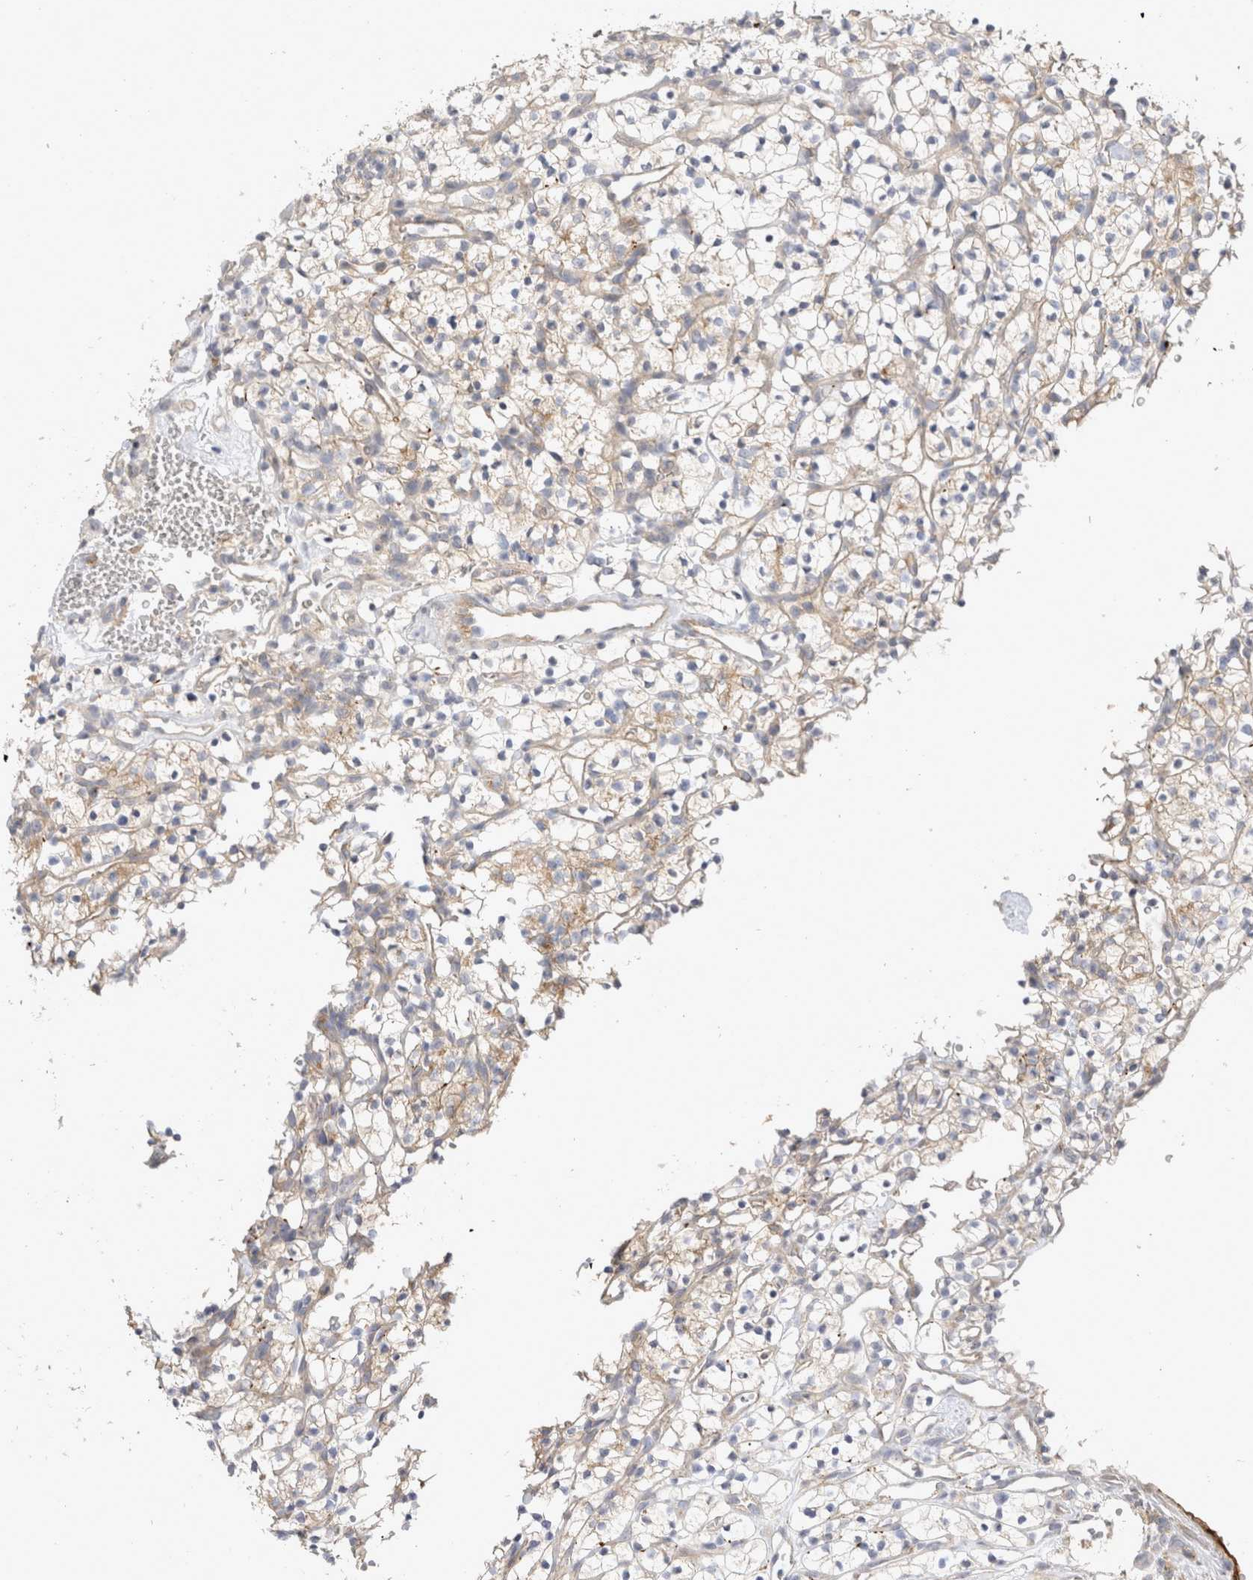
{"staining": {"intensity": "weak", "quantity": "<25%", "location": "cytoplasmic/membranous"}, "tissue": "renal cancer", "cell_type": "Tumor cells", "image_type": "cancer", "snomed": [{"axis": "morphology", "description": "Adenocarcinoma, NOS"}, {"axis": "topography", "description": "Kidney"}], "caption": "High magnification brightfield microscopy of renal adenocarcinoma stained with DAB (3,3'-diaminobenzidine) (brown) and counterstained with hematoxylin (blue): tumor cells show no significant staining. (DAB (3,3'-diaminobenzidine) immunohistochemistry (IHC) visualized using brightfield microscopy, high magnification).", "gene": "TOM1L2", "patient": {"sex": "female", "age": 57}}